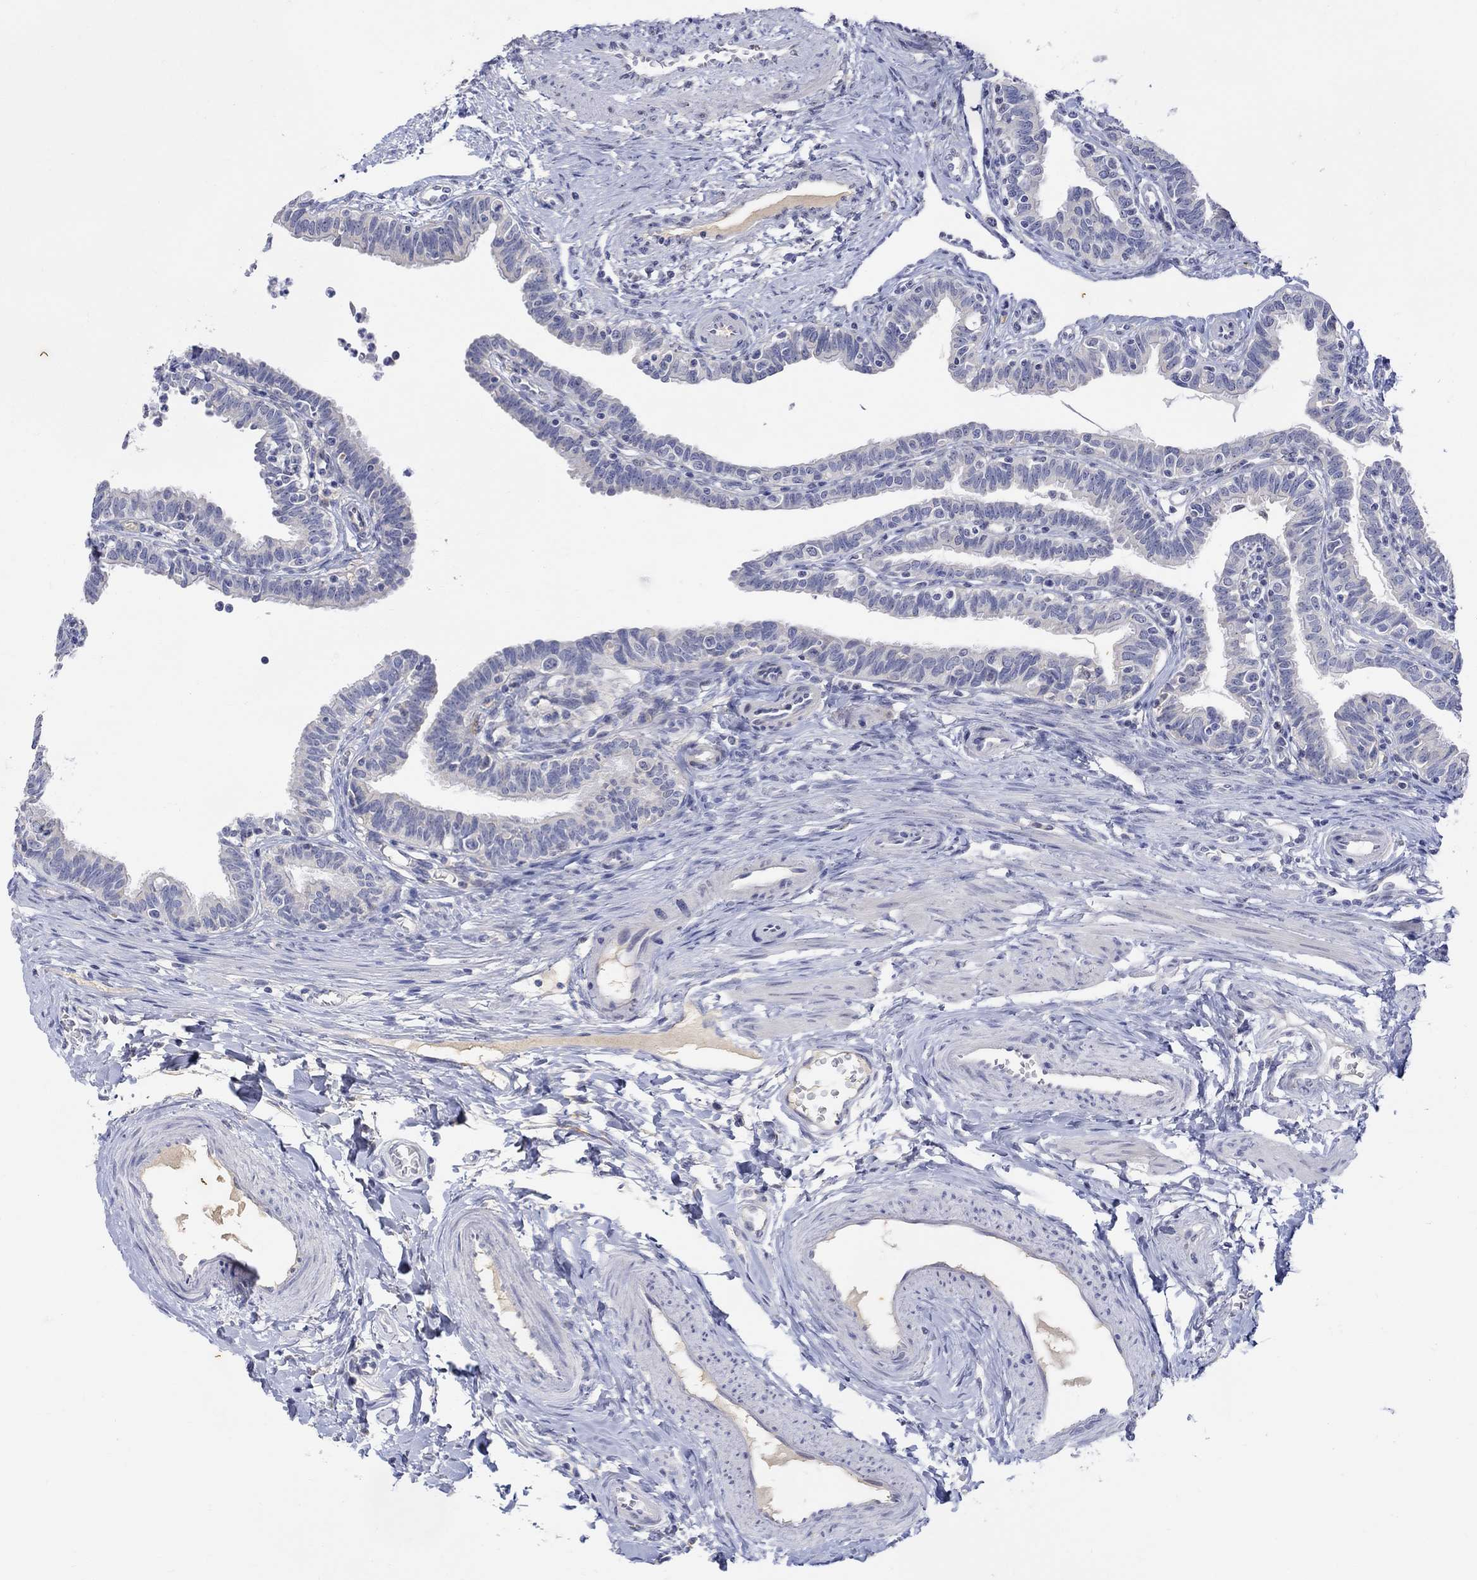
{"staining": {"intensity": "negative", "quantity": "none", "location": "none"}, "tissue": "fallopian tube", "cell_type": "Glandular cells", "image_type": "normal", "snomed": [{"axis": "morphology", "description": "Normal tissue, NOS"}, {"axis": "topography", "description": "Fallopian tube"}], "caption": "Glandular cells are negative for protein expression in unremarkable human fallopian tube. The staining was performed using DAB (3,3'-diaminobenzidine) to visualize the protein expression in brown, while the nuclei were stained in blue with hematoxylin (Magnification: 20x).", "gene": "FNDC5", "patient": {"sex": "female", "age": 36}}